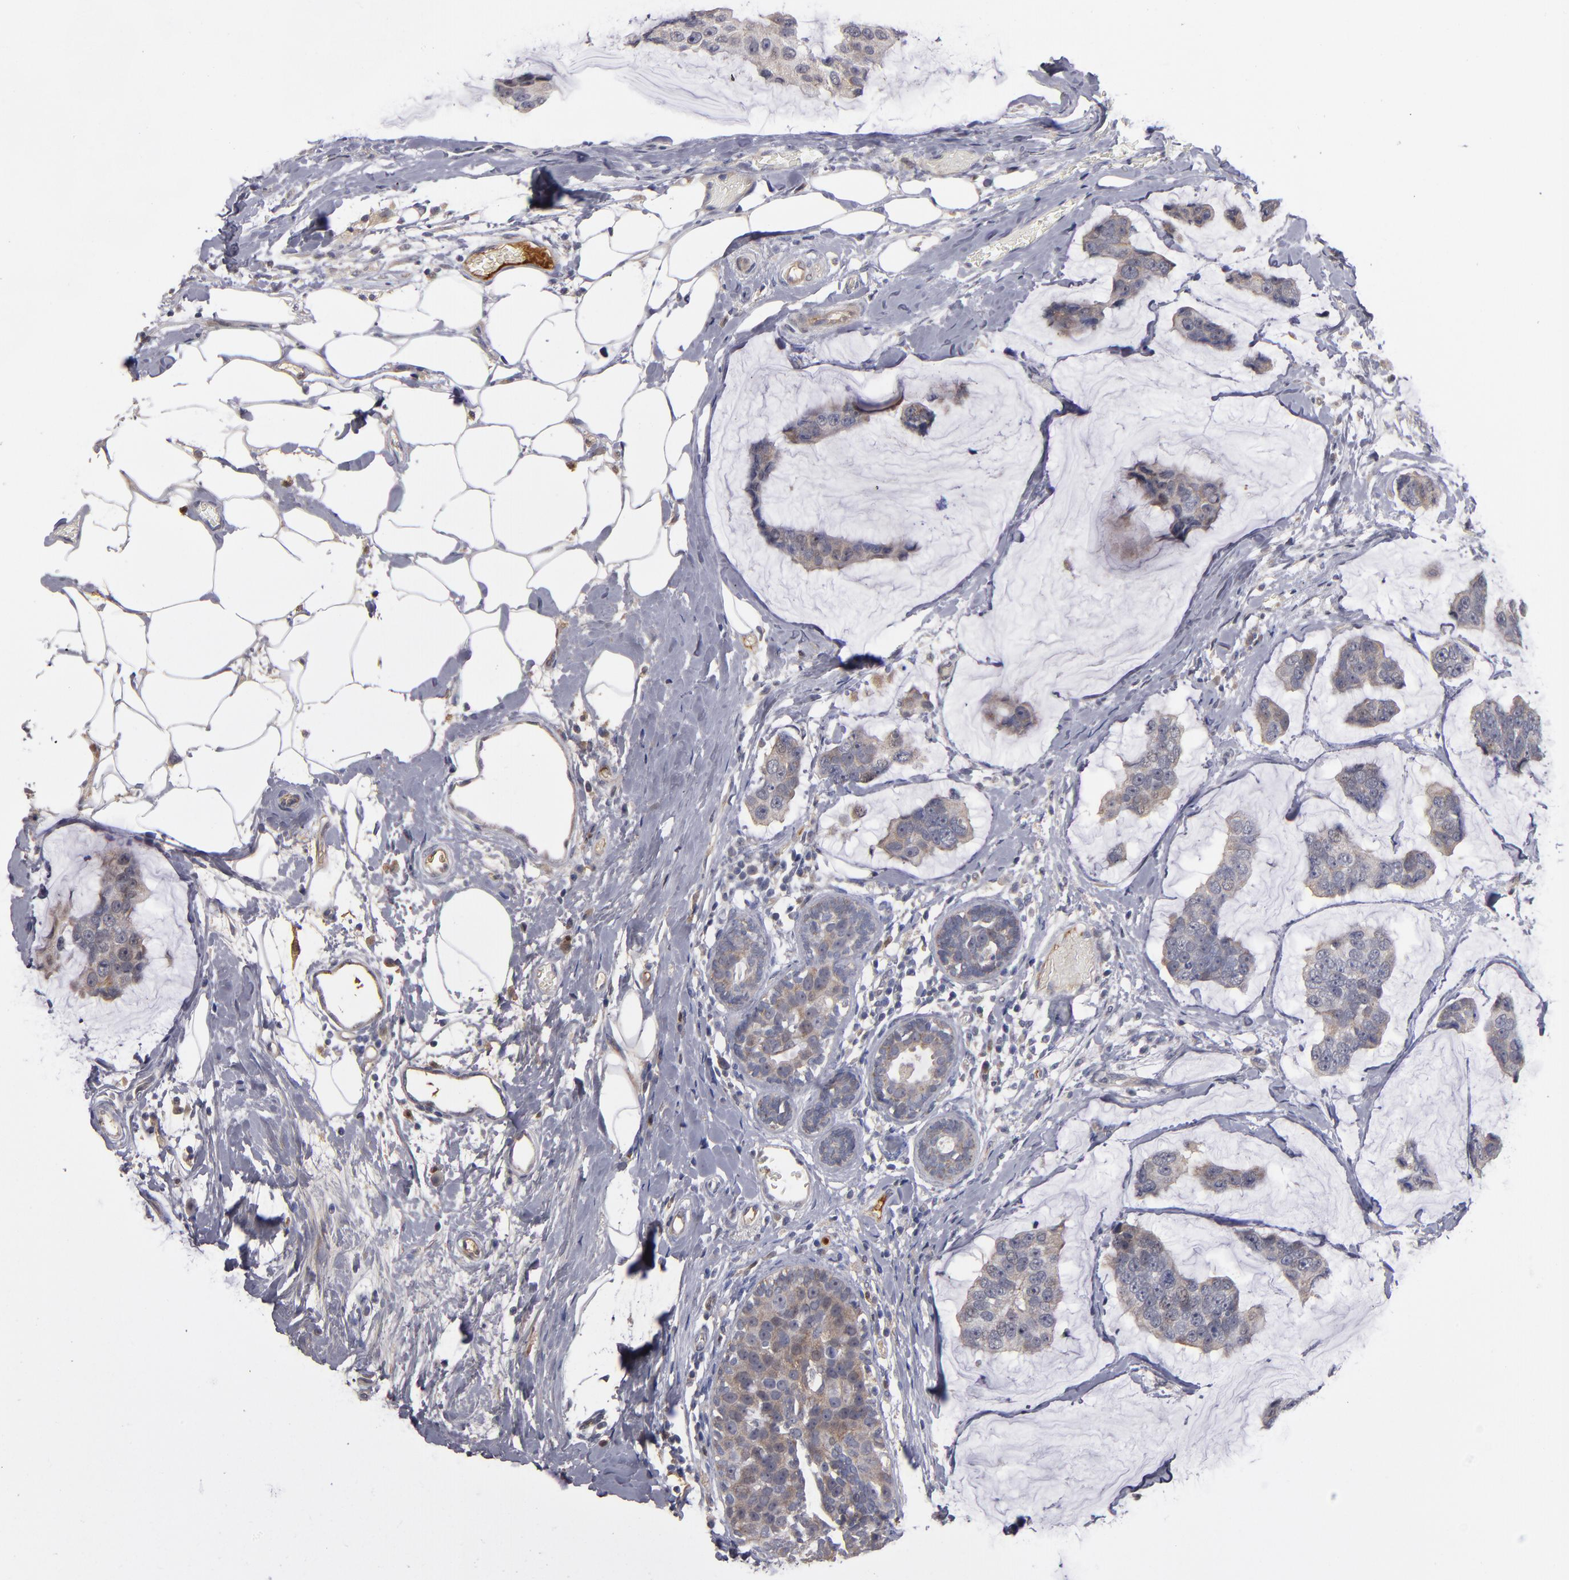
{"staining": {"intensity": "moderate", "quantity": ">75%", "location": "cytoplasmic/membranous"}, "tissue": "breast cancer", "cell_type": "Tumor cells", "image_type": "cancer", "snomed": [{"axis": "morphology", "description": "Normal tissue, NOS"}, {"axis": "morphology", "description": "Duct carcinoma"}, {"axis": "topography", "description": "Breast"}], "caption": "The image demonstrates staining of breast infiltrating ductal carcinoma, revealing moderate cytoplasmic/membranous protein positivity (brown color) within tumor cells.", "gene": "EXD2", "patient": {"sex": "female", "age": 50}}